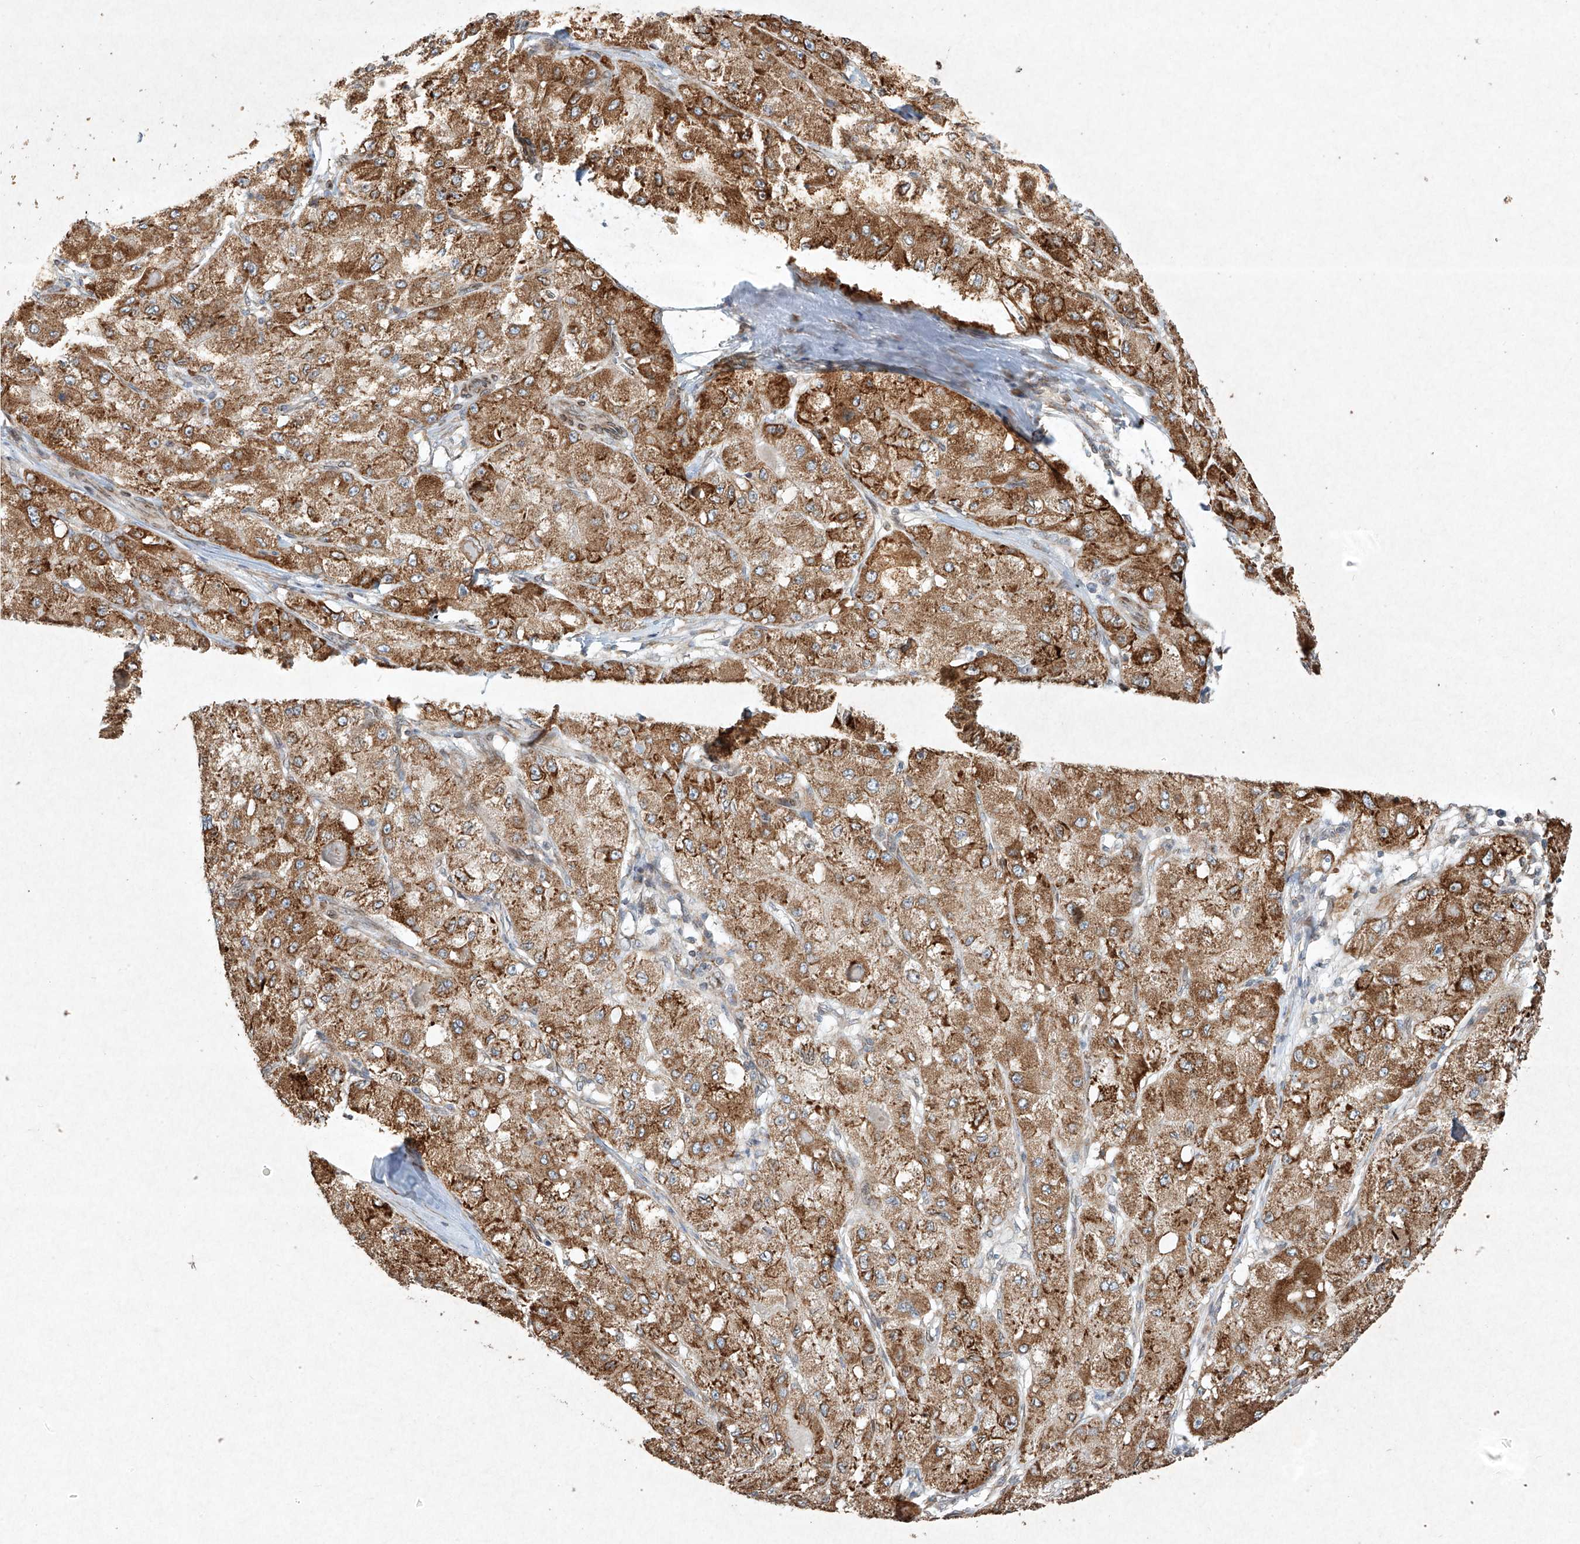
{"staining": {"intensity": "strong", "quantity": ">75%", "location": "cytoplasmic/membranous"}, "tissue": "liver cancer", "cell_type": "Tumor cells", "image_type": "cancer", "snomed": [{"axis": "morphology", "description": "Carcinoma, Hepatocellular, NOS"}, {"axis": "topography", "description": "Liver"}], "caption": "IHC histopathology image of neoplastic tissue: human liver cancer stained using immunohistochemistry displays high levels of strong protein expression localized specifically in the cytoplasmic/membranous of tumor cells, appearing as a cytoplasmic/membranous brown color.", "gene": "SEMA3B", "patient": {"sex": "male", "age": 80}}